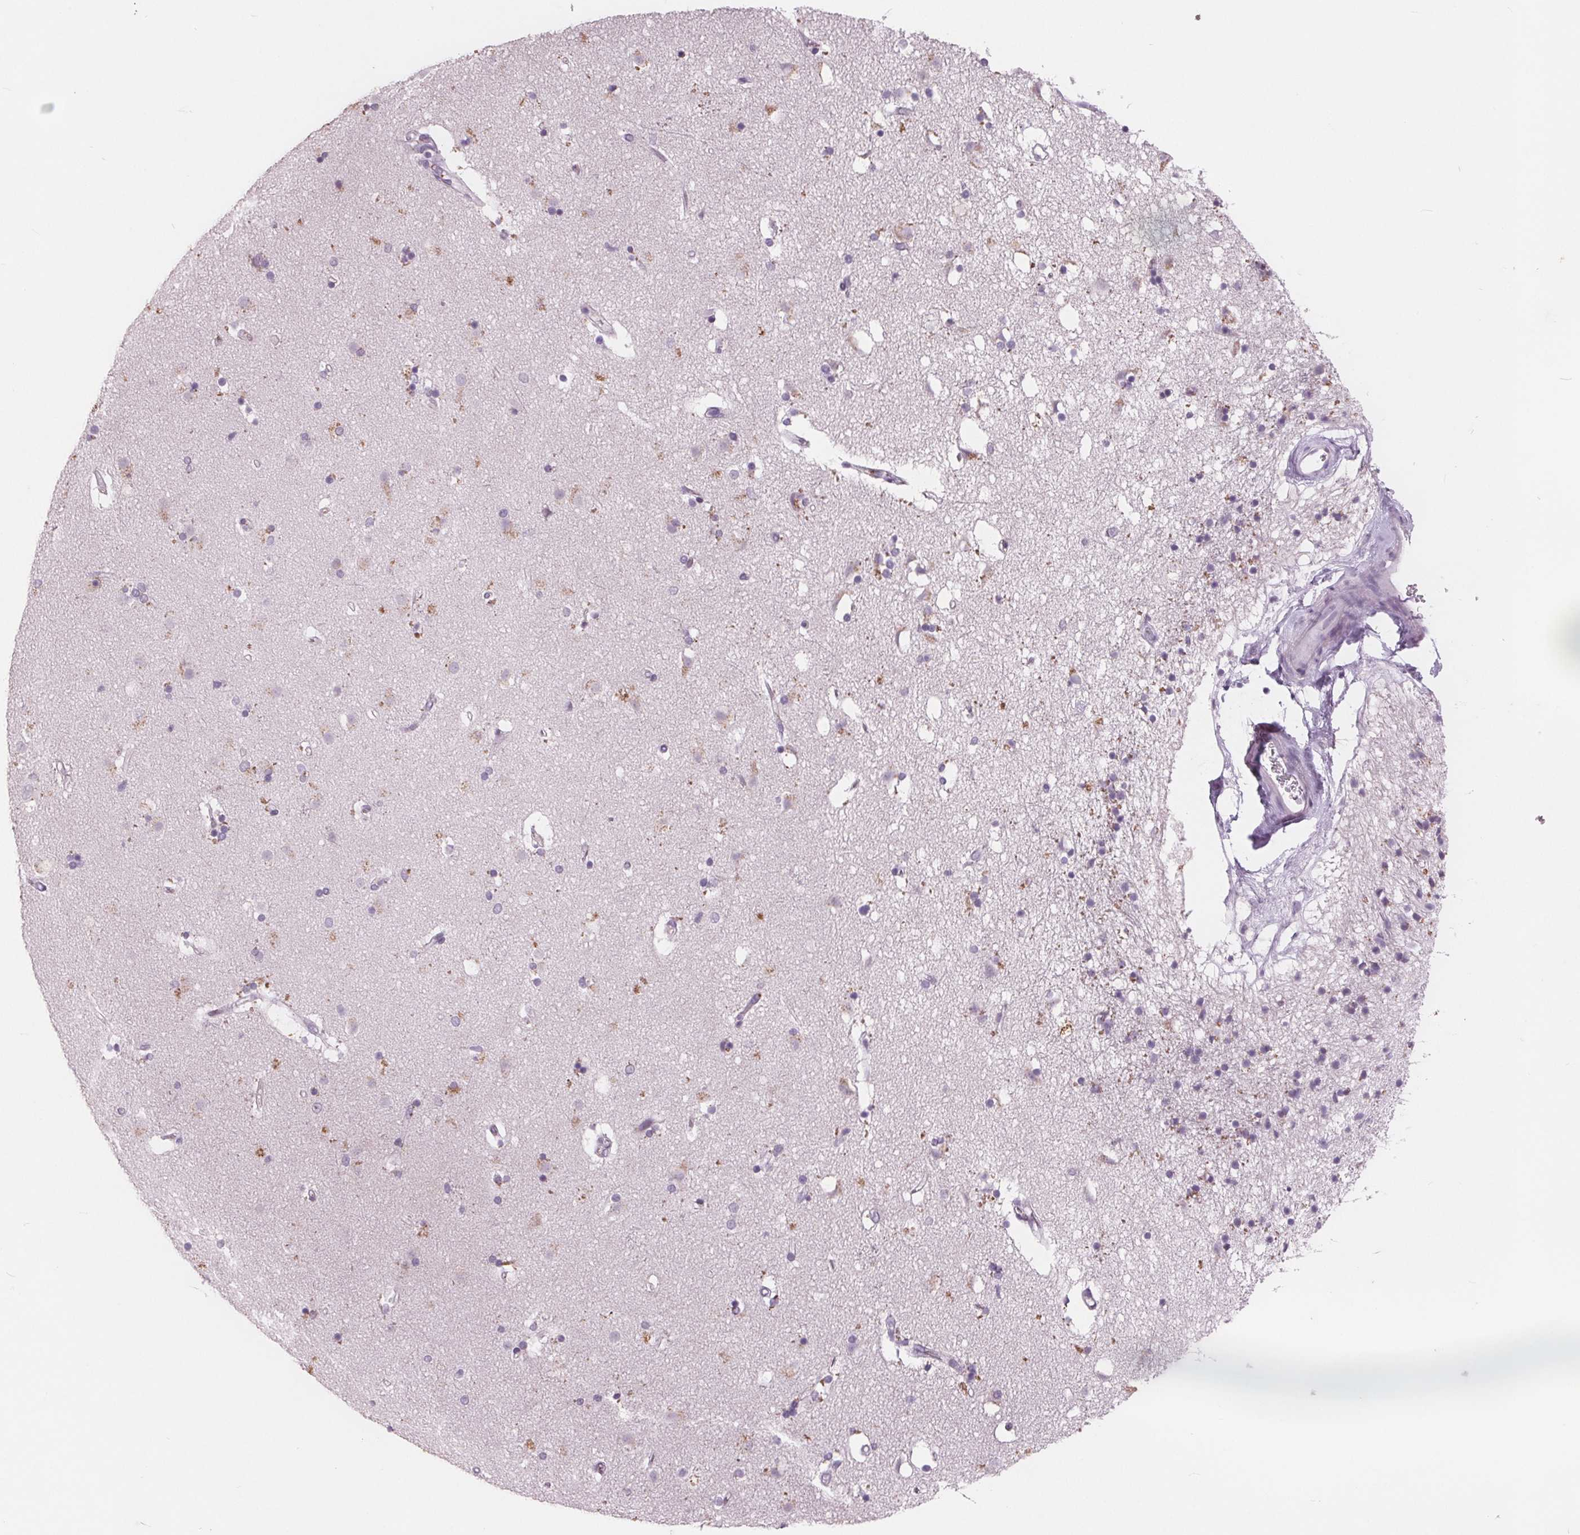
{"staining": {"intensity": "weak", "quantity": "<25%", "location": "cytoplasmic/membranous"}, "tissue": "caudate", "cell_type": "Glial cells", "image_type": "normal", "snomed": [{"axis": "morphology", "description": "Normal tissue, NOS"}, {"axis": "topography", "description": "Lateral ventricle wall"}], "caption": "This is a photomicrograph of IHC staining of unremarkable caudate, which shows no expression in glial cells.", "gene": "PTPN14", "patient": {"sex": "female", "age": 71}}